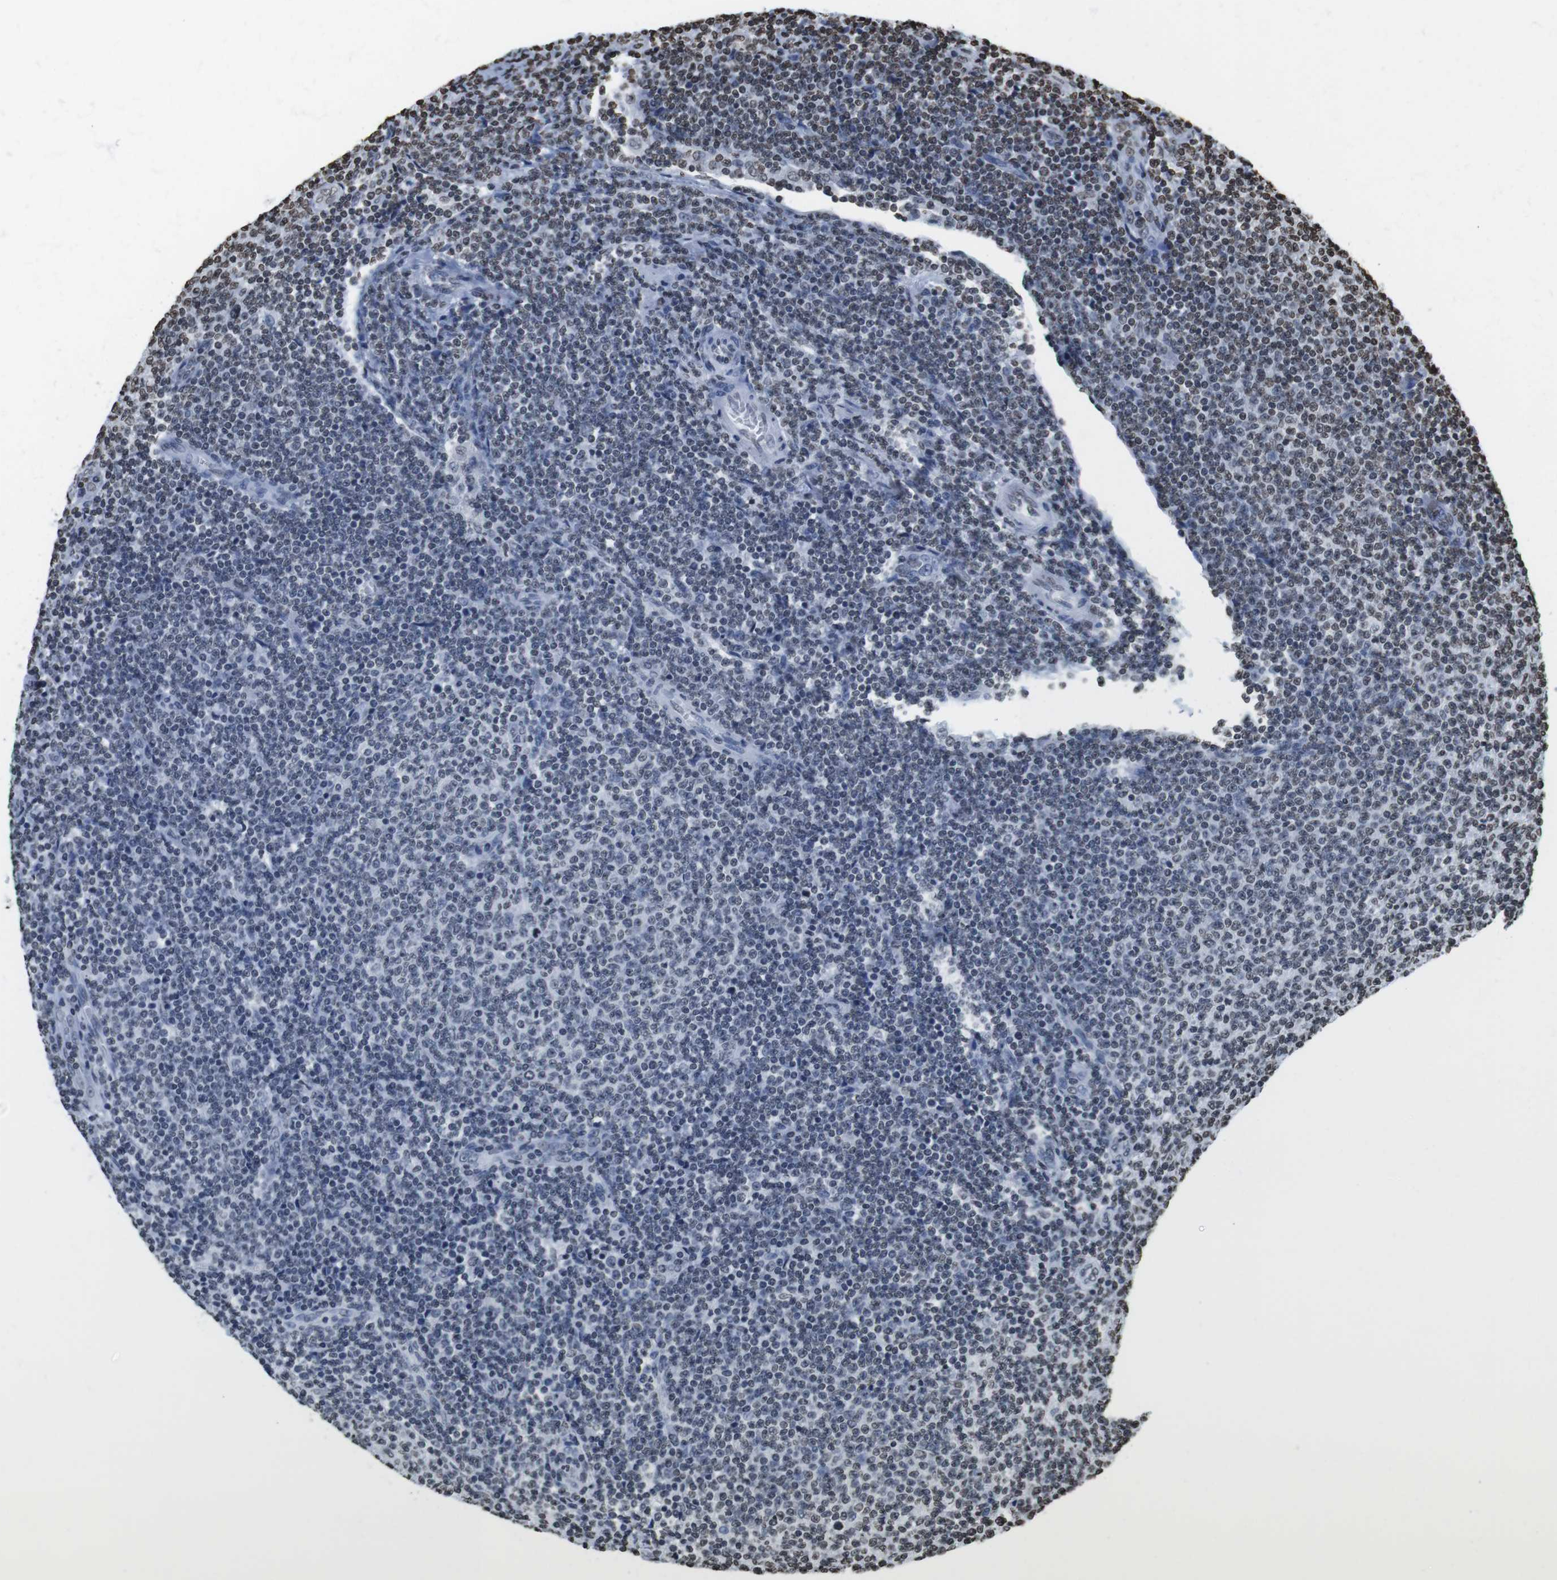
{"staining": {"intensity": "moderate", "quantity": "<25%", "location": "nuclear"}, "tissue": "lymphoma", "cell_type": "Tumor cells", "image_type": "cancer", "snomed": [{"axis": "morphology", "description": "Malignant lymphoma, non-Hodgkin's type, Low grade"}, {"axis": "topography", "description": "Lymph node"}], "caption": "Approximately <25% of tumor cells in low-grade malignant lymphoma, non-Hodgkin's type demonstrate moderate nuclear protein positivity as visualized by brown immunohistochemical staining.", "gene": "BSX", "patient": {"sex": "male", "age": 66}}